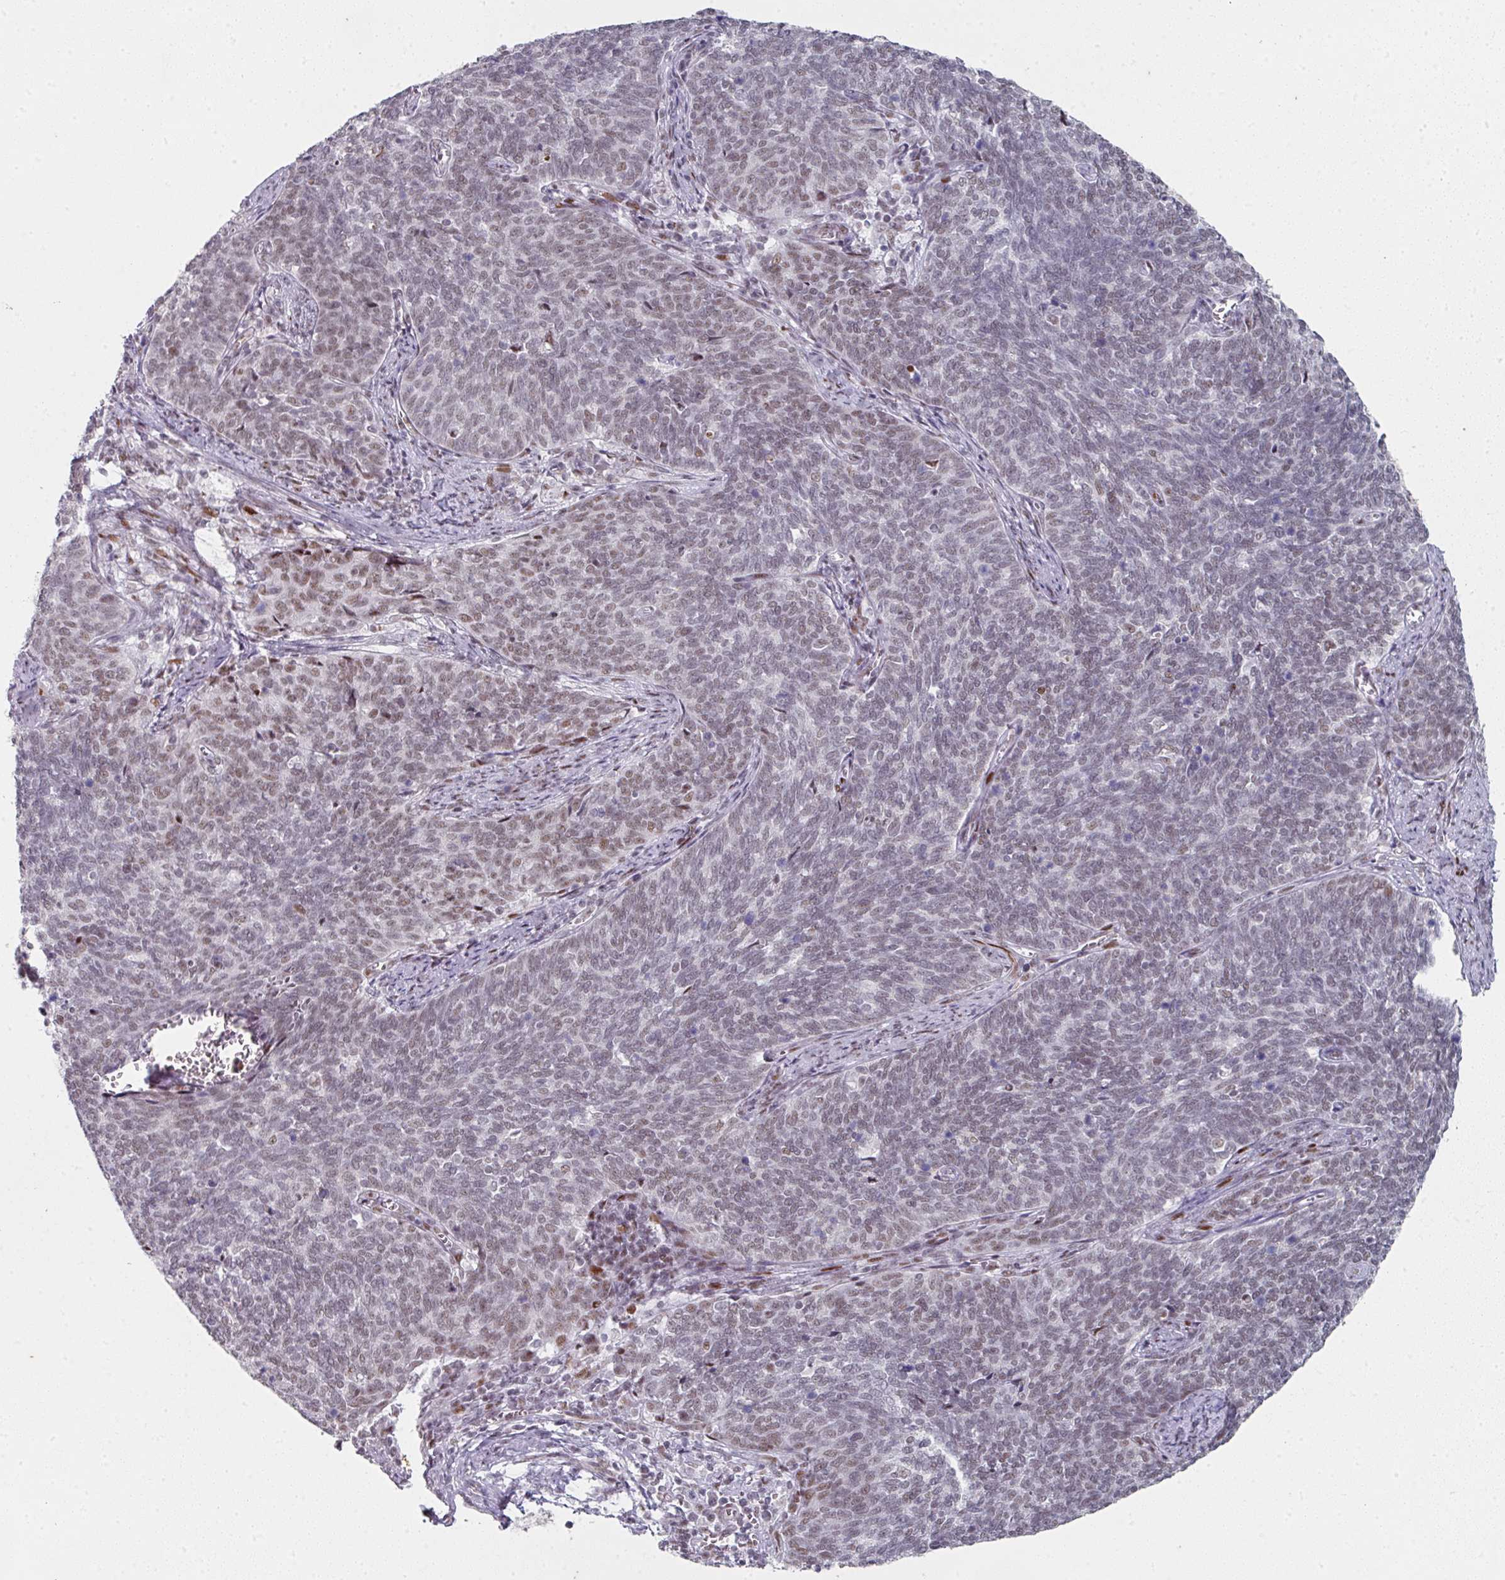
{"staining": {"intensity": "weak", "quantity": "25%-75%", "location": "nuclear"}, "tissue": "cervical cancer", "cell_type": "Tumor cells", "image_type": "cancer", "snomed": [{"axis": "morphology", "description": "Squamous cell carcinoma, NOS"}, {"axis": "topography", "description": "Cervix"}], "caption": "Approximately 25%-75% of tumor cells in squamous cell carcinoma (cervical) reveal weak nuclear protein staining as visualized by brown immunohistochemical staining.", "gene": "SF3B5", "patient": {"sex": "female", "age": 39}}